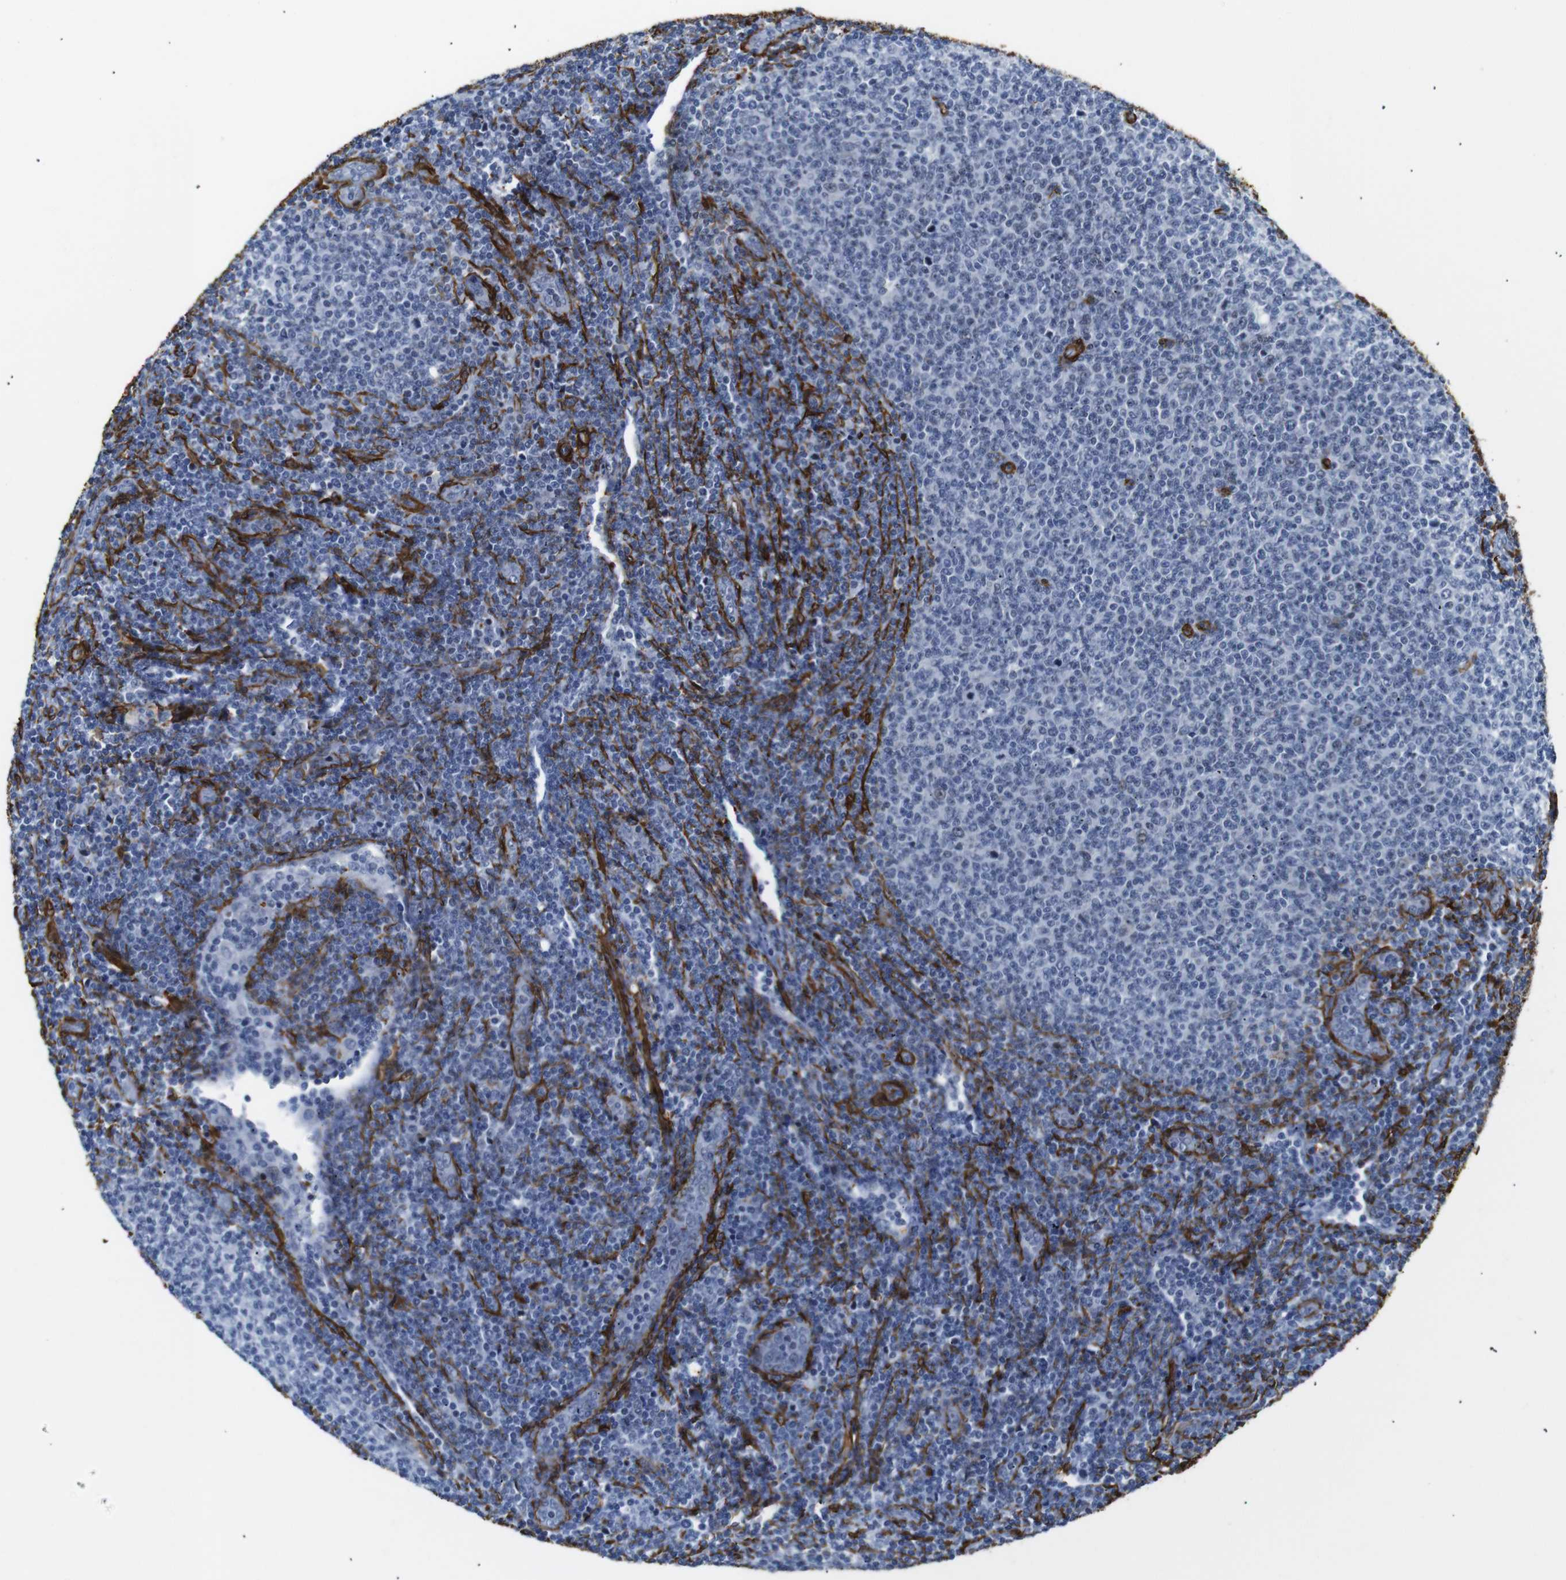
{"staining": {"intensity": "negative", "quantity": "none", "location": "none"}, "tissue": "lymphoma", "cell_type": "Tumor cells", "image_type": "cancer", "snomed": [{"axis": "morphology", "description": "Malignant lymphoma, non-Hodgkin's type, Low grade"}, {"axis": "topography", "description": "Lymph node"}], "caption": "Tumor cells show no significant protein staining in lymphoma.", "gene": "ACTA2", "patient": {"sex": "male", "age": 66}}